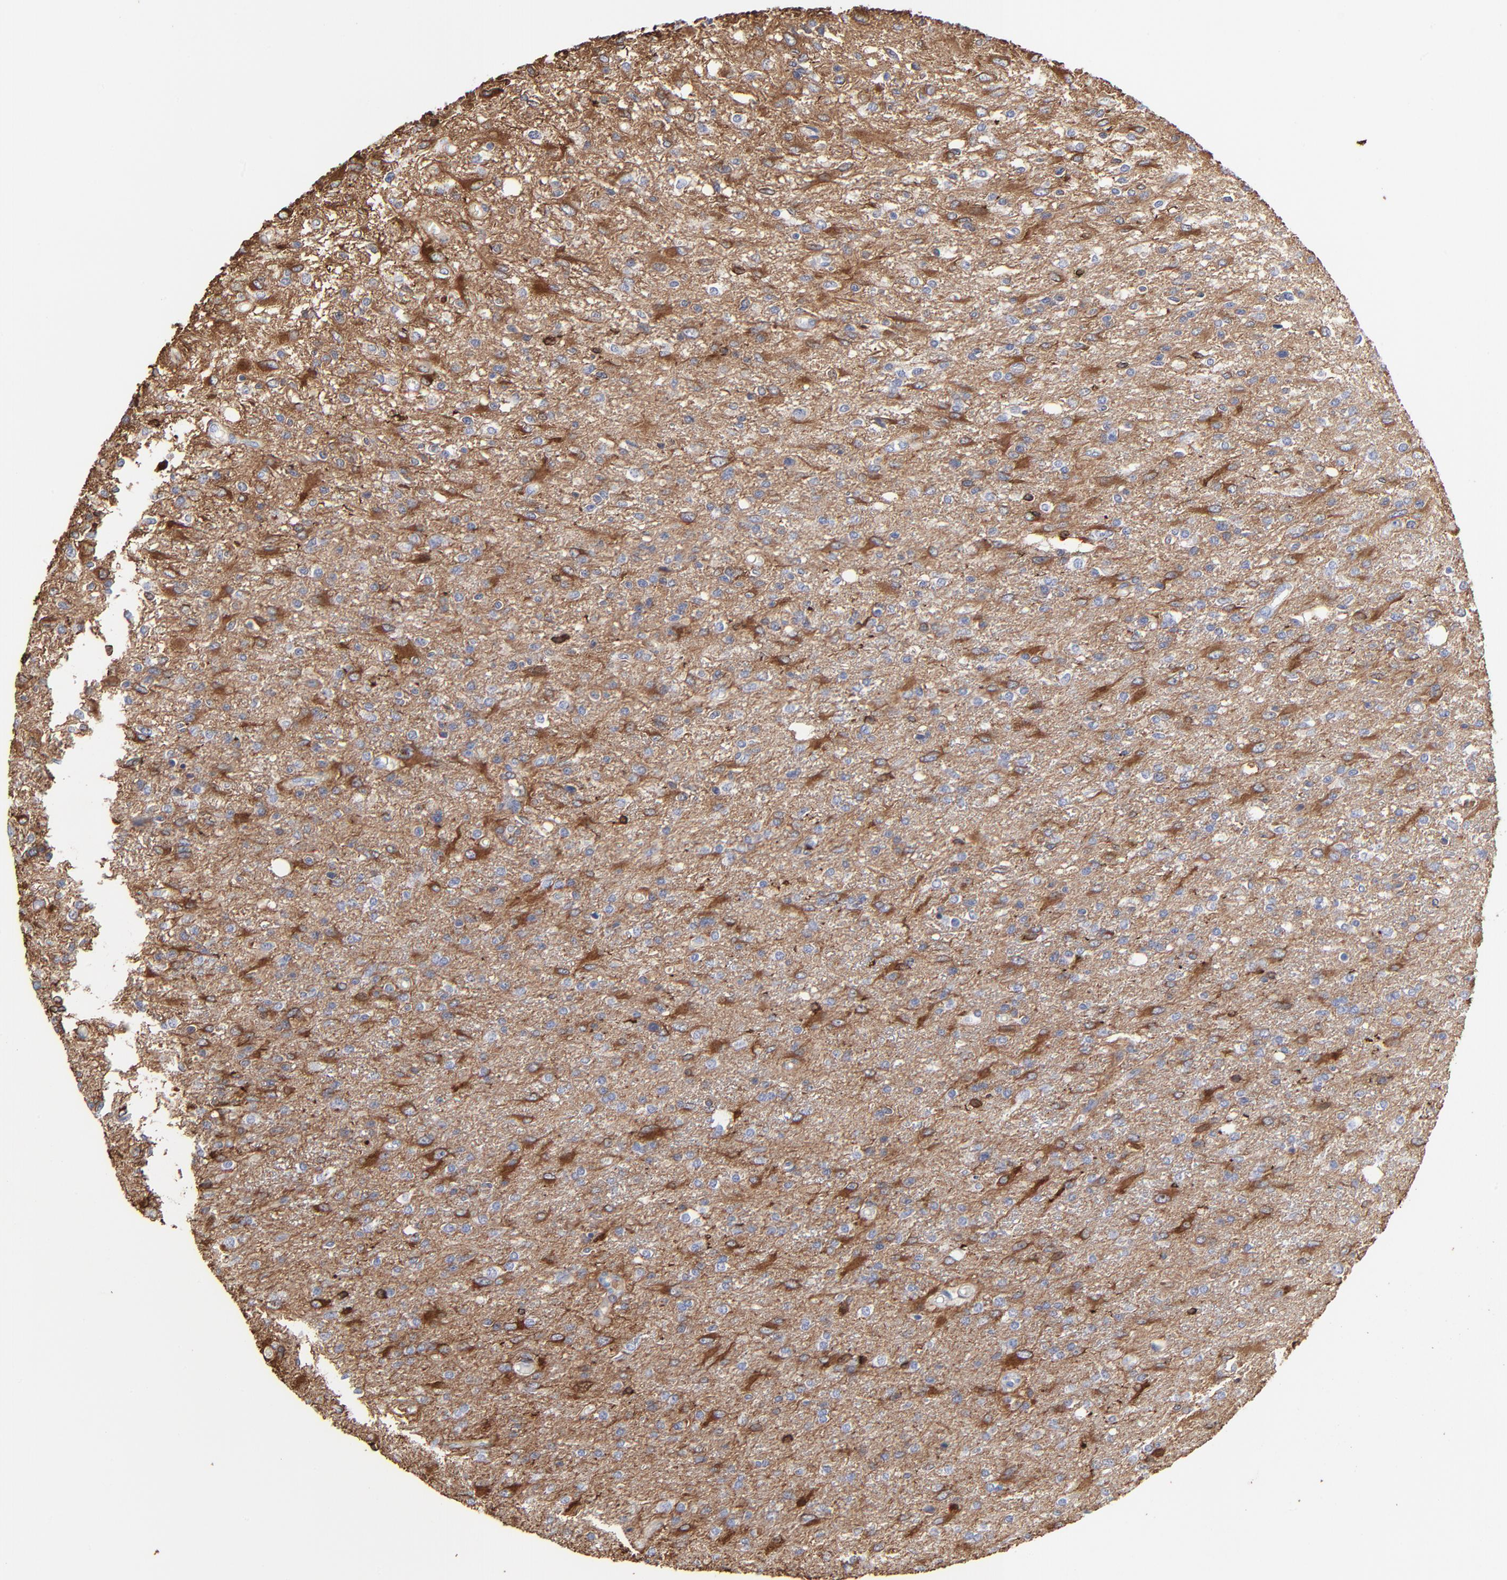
{"staining": {"intensity": "moderate", "quantity": "<25%", "location": "cytoplasmic/membranous"}, "tissue": "glioma", "cell_type": "Tumor cells", "image_type": "cancer", "snomed": [{"axis": "morphology", "description": "Glioma, malignant, High grade"}, {"axis": "topography", "description": "Cerebral cortex"}], "caption": "High-magnification brightfield microscopy of glioma stained with DAB (3,3'-diaminobenzidine) (brown) and counterstained with hematoxylin (blue). tumor cells exhibit moderate cytoplasmic/membranous expression is identified in about<25% of cells. The staining is performed using DAB (3,3'-diaminobenzidine) brown chromogen to label protein expression. The nuclei are counter-stained blue using hematoxylin.", "gene": "CILP", "patient": {"sex": "male", "age": 76}}